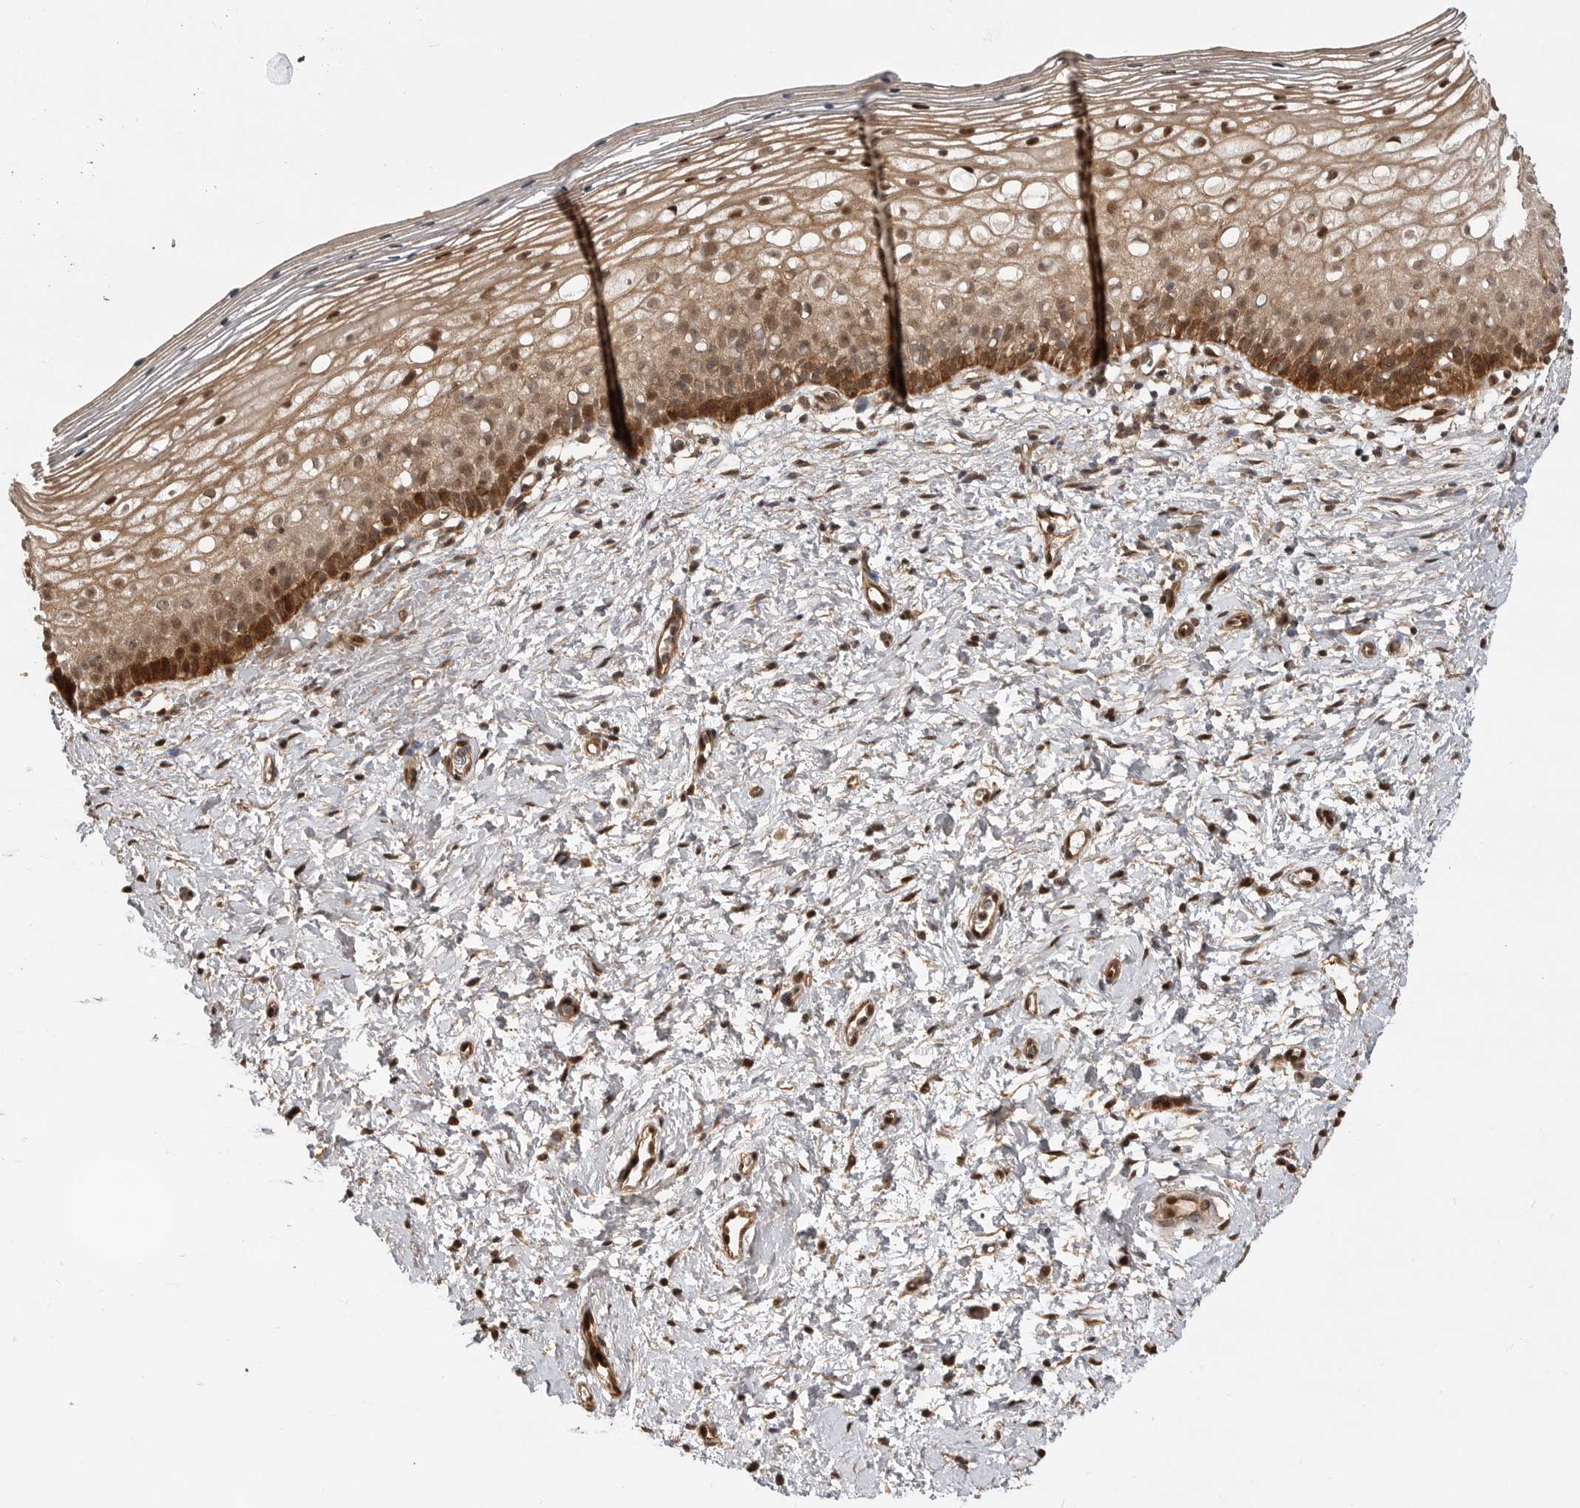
{"staining": {"intensity": "moderate", "quantity": ">75%", "location": "cytoplasmic/membranous,nuclear"}, "tissue": "cervix", "cell_type": "Squamous epithelial cells", "image_type": "normal", "snomed": [{"axis": "morphology", "description": "Normal tissue, NOS"}, {"axis": "topography", "description": "Cervix"}], "caption": "IHC (DAB (3,3'-diaminobenzidine)) staining of unremarkable cervix exhibits moderate cytoplasmic/membranous,nuclear protein positivity in approximately >75% of squamous epithelial cells.", "gene": "ADPRS", "patient": {"sex": "female", "age": 72}}